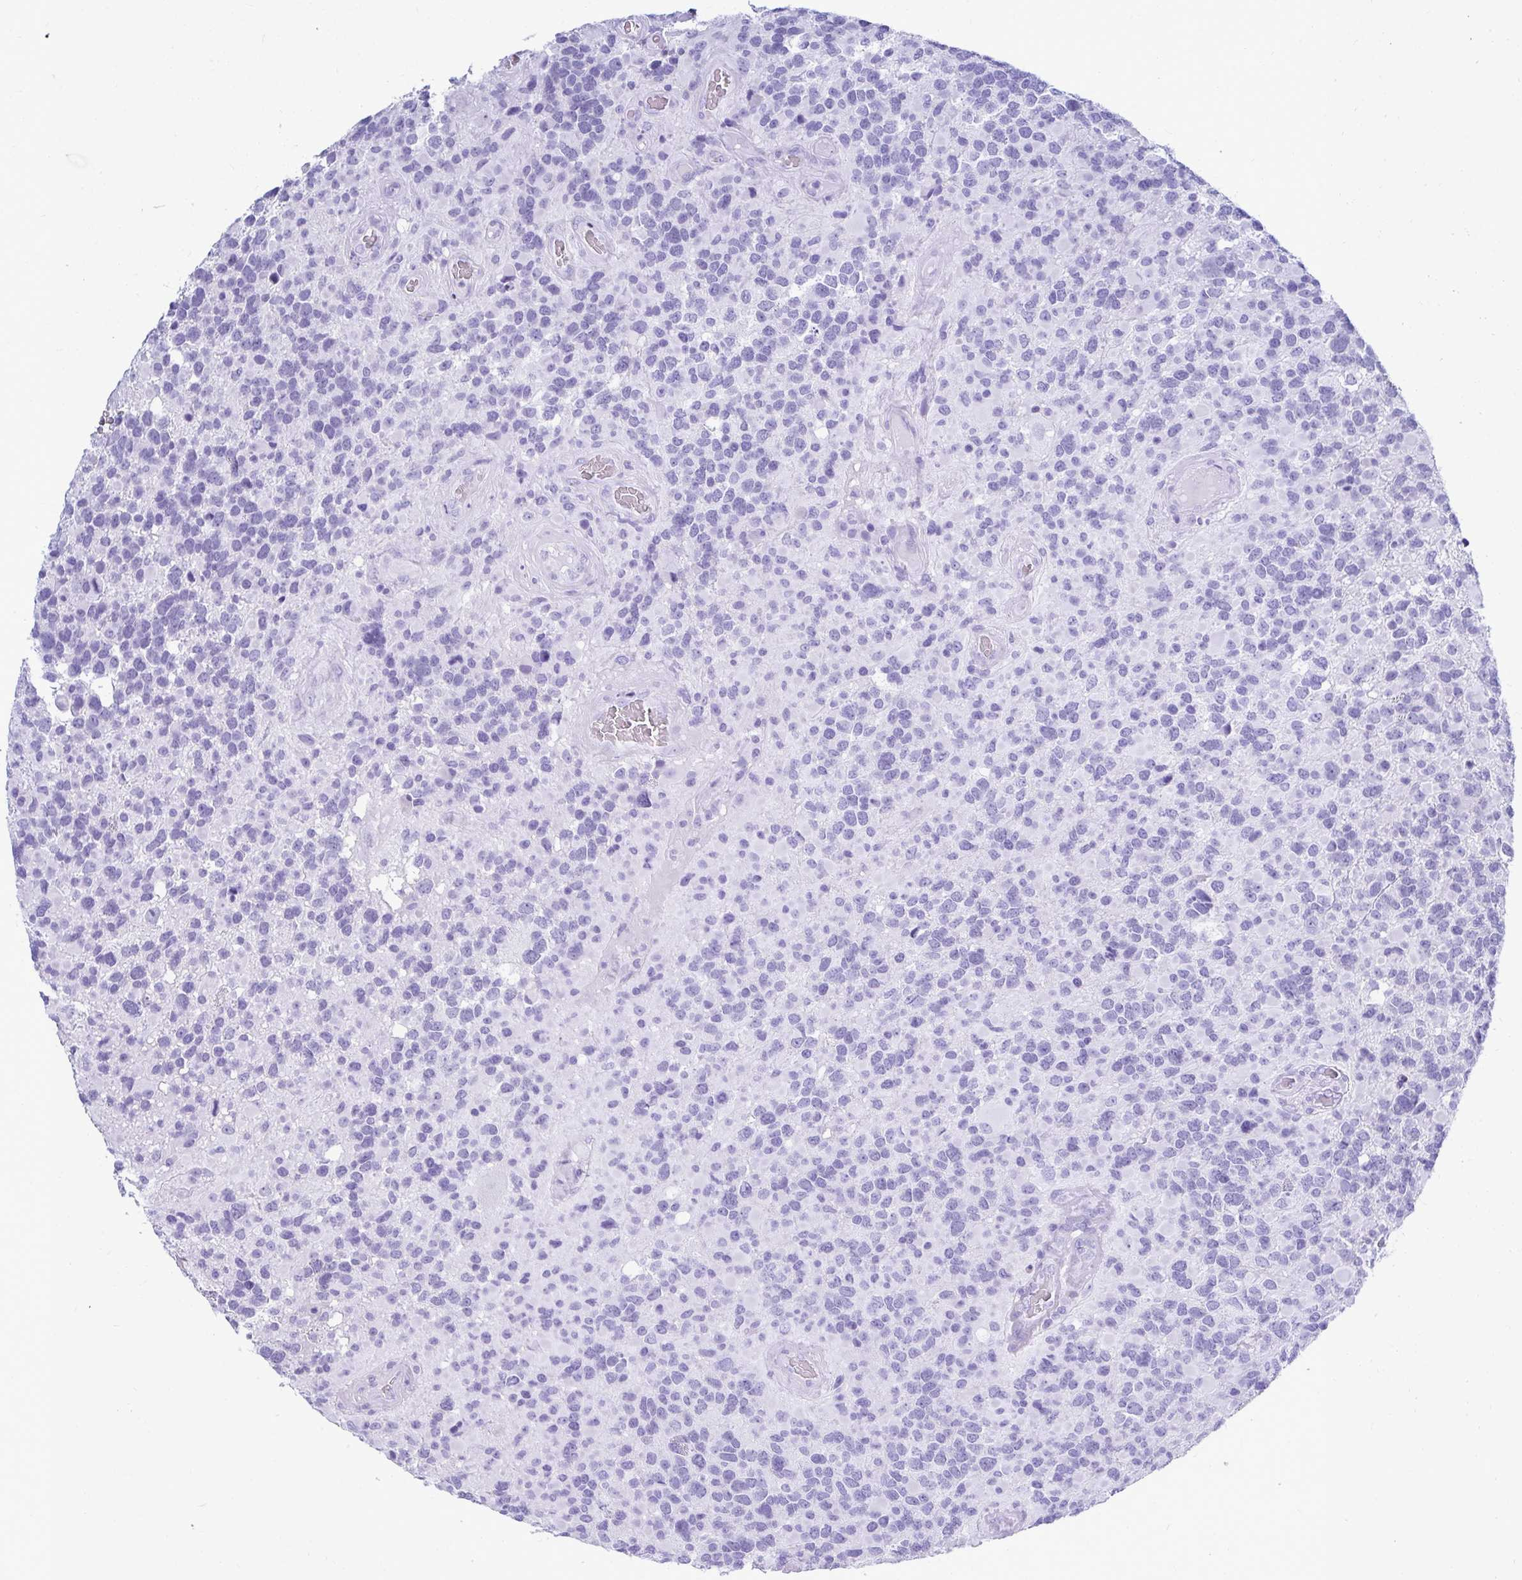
{"staining": {"intensity": "negative", "quantity": "none", "location": "none"}, "tissue": "glioma", "cell_type": "Tumor cells", "image_type": "cancer", "snomed": [{"axis": "morphology", "description": "Glioma, malignant, High grade"}, {"axis": "topography", "description": "Brain"}], "caption": "The micrograph displays no staining of tumor cells in glioma. (DAB (3,3'-diaminobenzidine) immunohistochemistry visualized using brightfield microscopy, high magnification).", "gene": "ATP4B", "patient": {"sex": "female", "age": 40}}